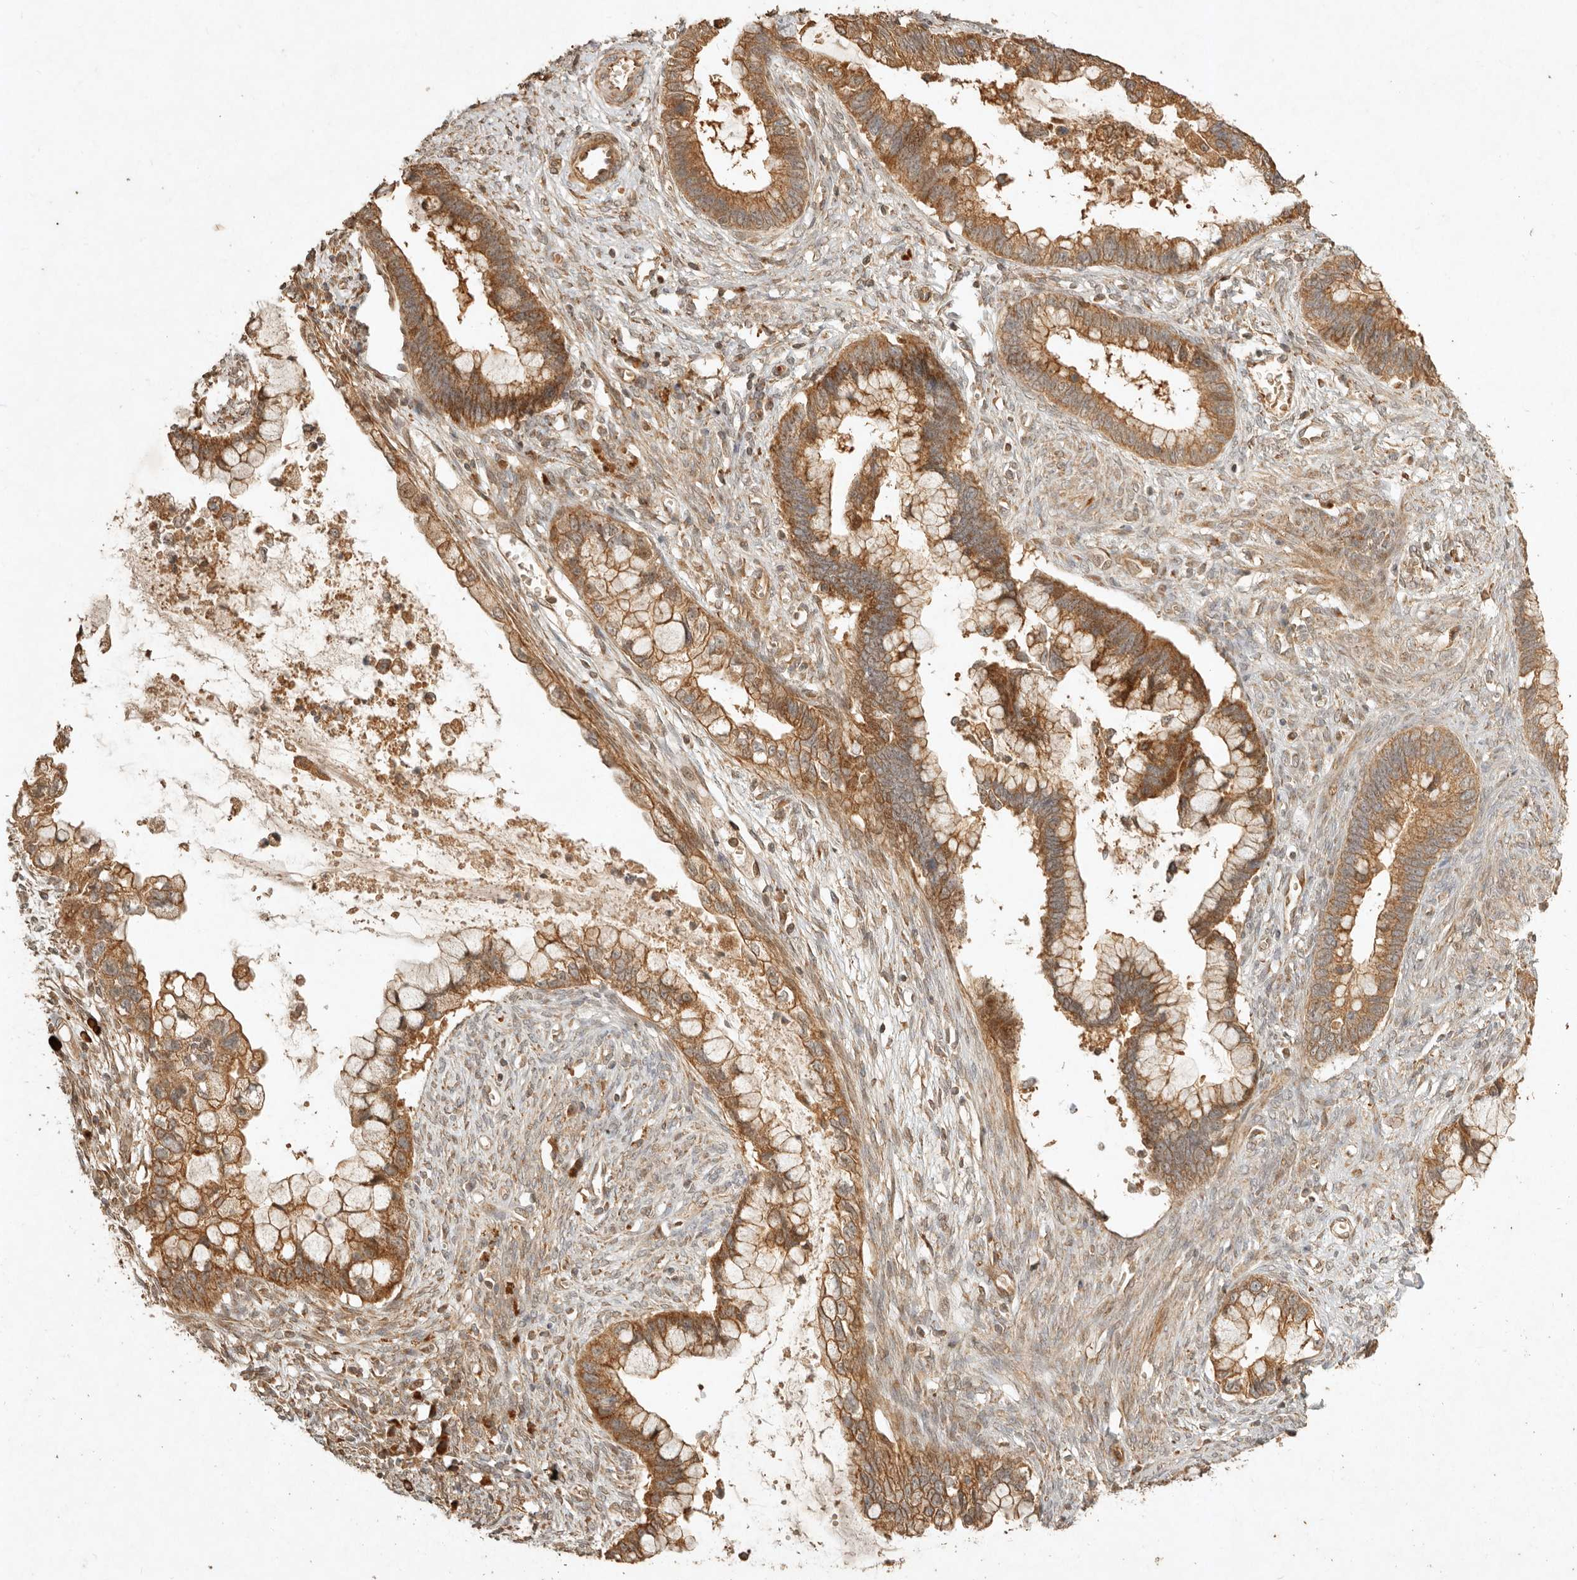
{"staining": {"intensity": "moderate", "quantity": ">75%", "location": "cytoplasmic/membranous"}, "tissue": "cervical cancer", "cell_type": "Tumor cells", "image_type": "cancer", "snomed": [{"axis": "morphology", "description": "Adenocarcinoma, NOS"}, {"axis": "topography", "description": "Cervix"}], "caption": "Immunohistochemistry (IHC) staining of cervical cancer, which exhibits medium levels of moderate cytoplasmic/membranous expression in approximately >75% of tumor cells indicating moderate cytoplasmic/membranous protein expression. The staining was performed using DAB (brown) for protein detection and nuclei were counterstained in hematoxylin (blue).", "gene": "CLEC4C", "patient": {"sex": "female", "age": 44}}